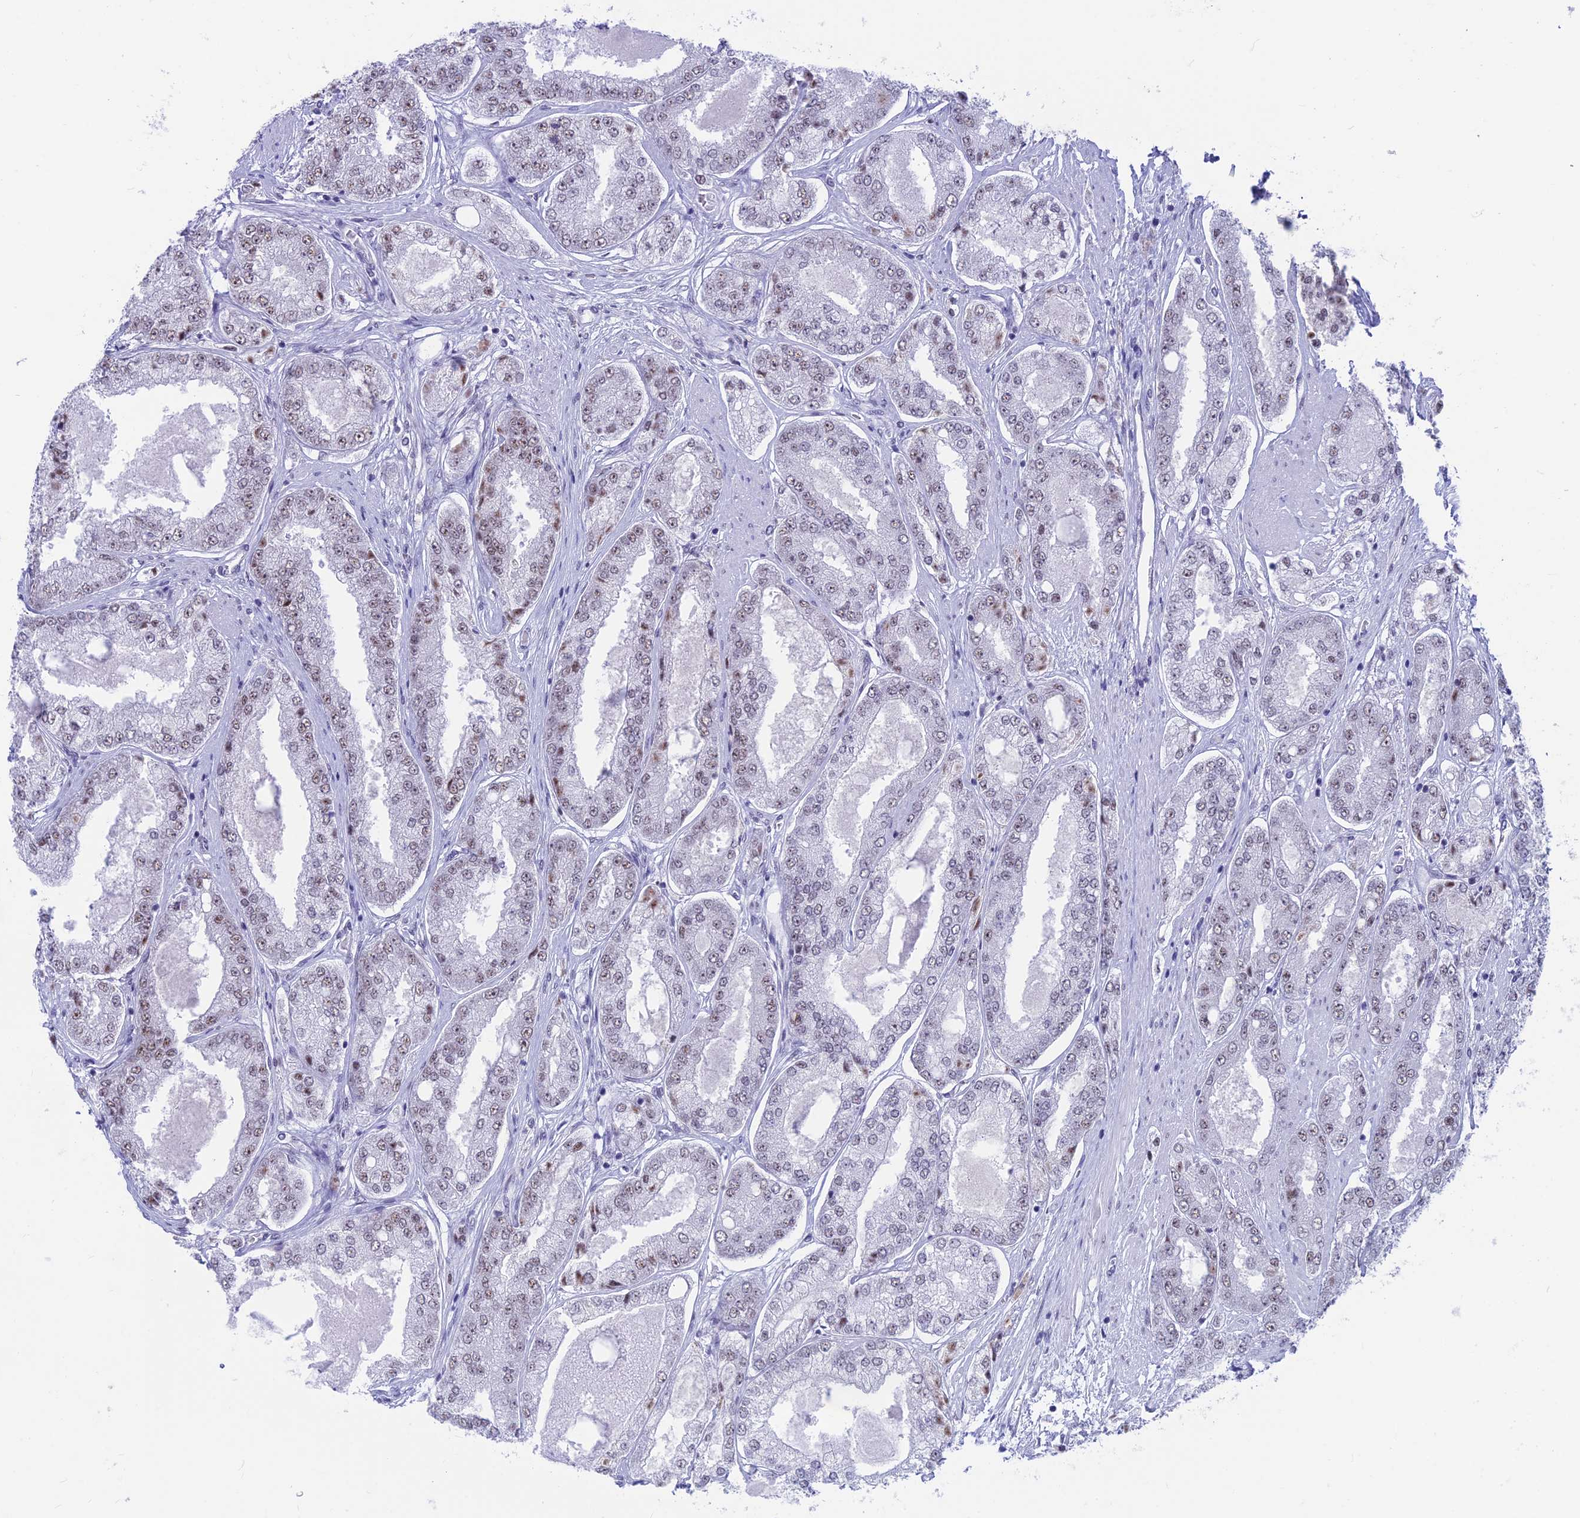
{"staining": {"intensity": "weak", "quantity": "25%-75%", "location": "nuclear"}, "tissue": "prostate cancer", "cell_type": "Tumor cells", "image_type": "cancer", "snomed": [{"axis": "morphology", "description": "Adenocarcinoma, High grade"}, {"axis": "topography", "description": "Prostate"}], "caption": "Brown immunohistochemical staining in high-grade adenocarcinoma (prostate) exhibits weak nuclear positivity in approximately 25%-75% of tumor cells. (DAB (3,3'-diaminobenzidine) = brown stain, brightfield microscopy at high magnification).", "gene": "SRSF5", "patient": {"sex": "male", "age": 71}}